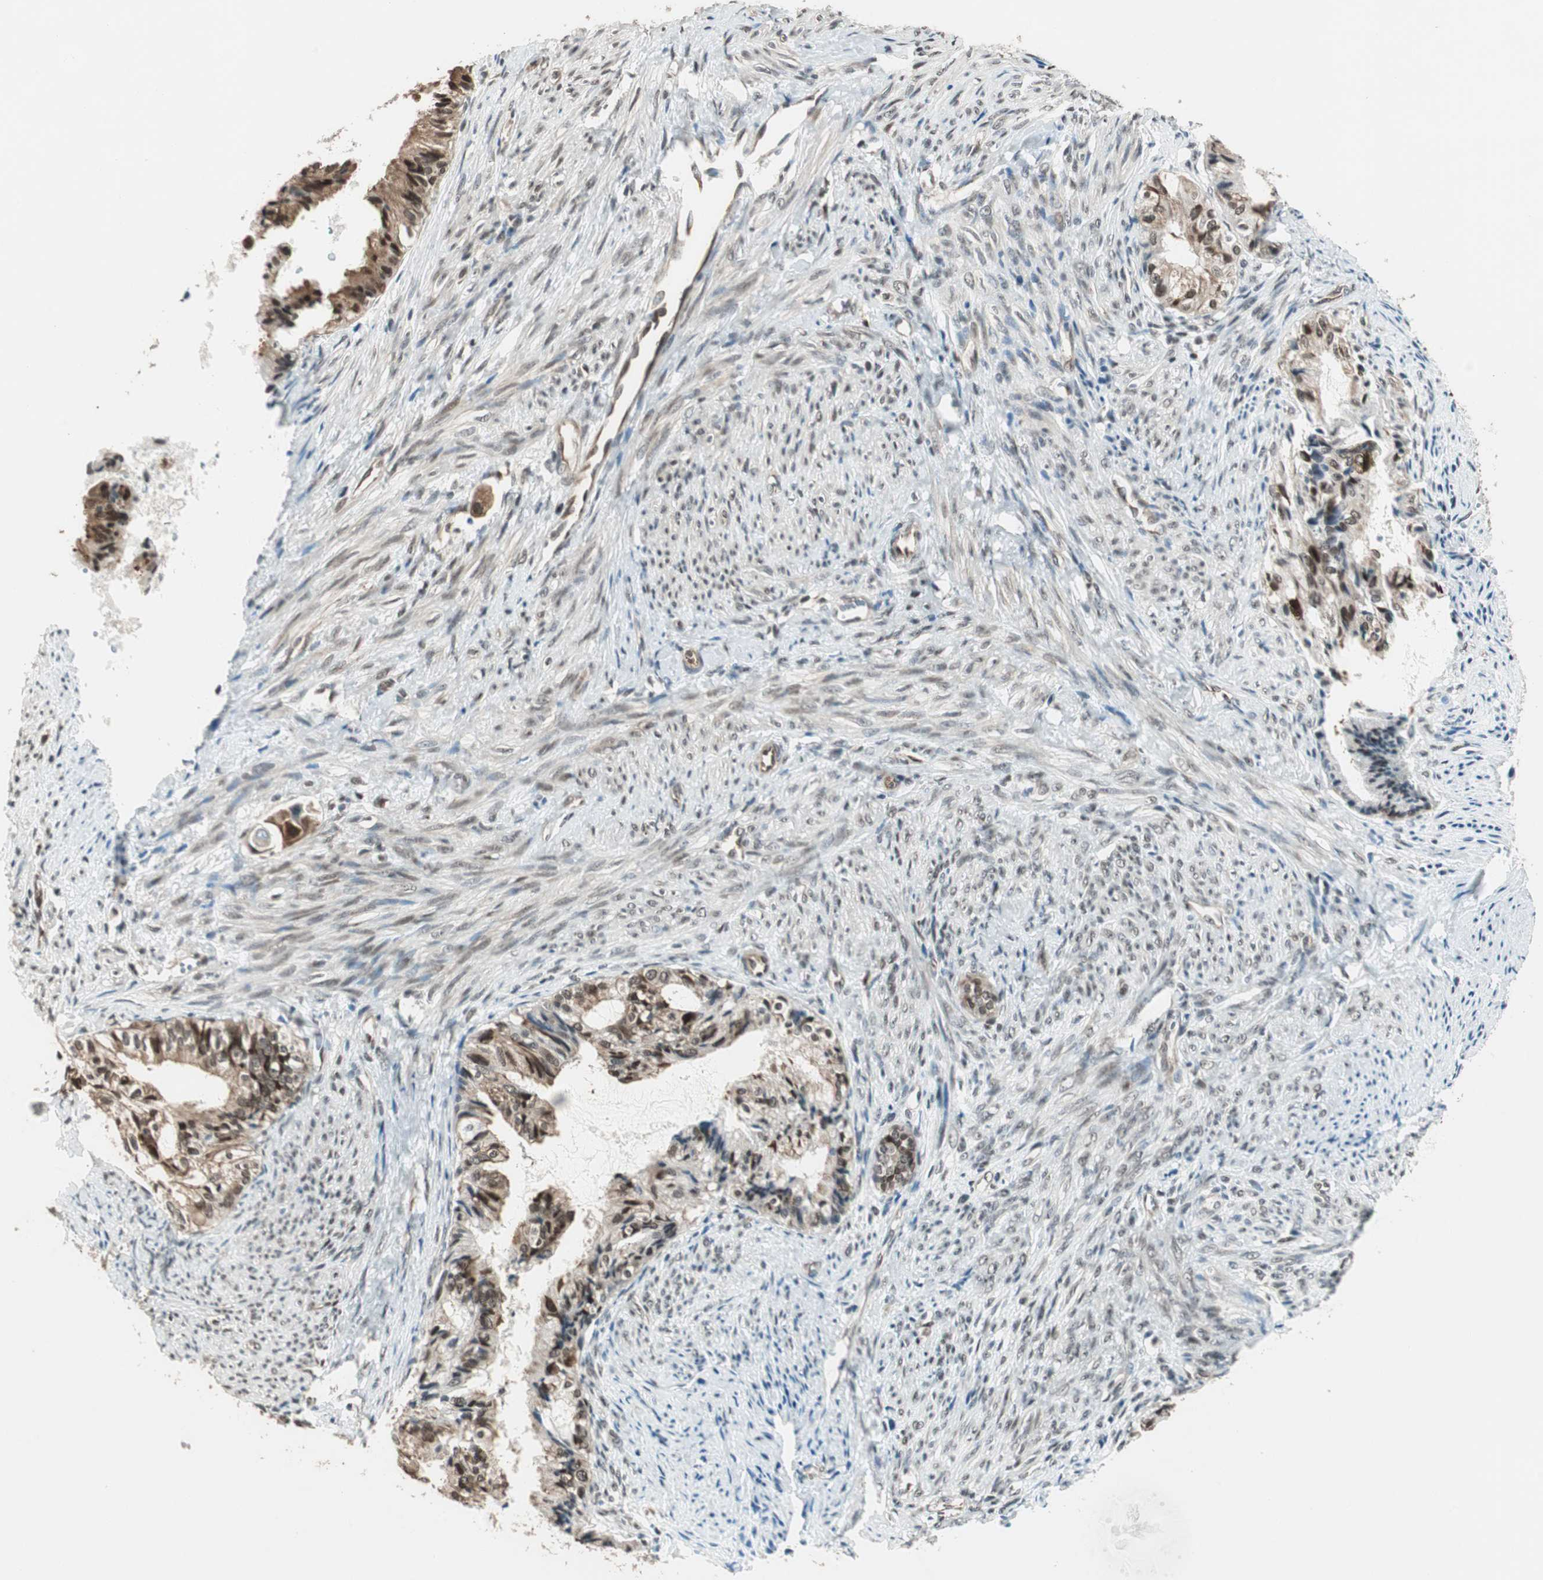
{"staining": {"intensity": "strong", "quantity": ">75%", "location": "cytoplasmic/membranous,nuclear"}, "tissue": "cervical cancer", "cell_type": "Tumor cells", "image_type": "cancer", "snomed": [{"axis": "morphology", "description": "Normal tissue, NOS"}, {"axis": "morphology", "description": "Adenocarcinoma, NOS"}, {"axis": "topography", "description": "Cervix"}, {"axis": "topography", "description": "Endometrium"}], "caption": "Cervical adenocarcinoma was stained to show a protein in brown. There is high levels of strong cytoplasmic/membranous and nuclear expression in approximately >75% of tumor cells. The protein of interest is stained brown, and the nuclei are stained in blue (DAB IHC with brightfield microscopy, high magnification).", "gene": "ZBTB17", "patient": {"sex": "female", "age": 86}}